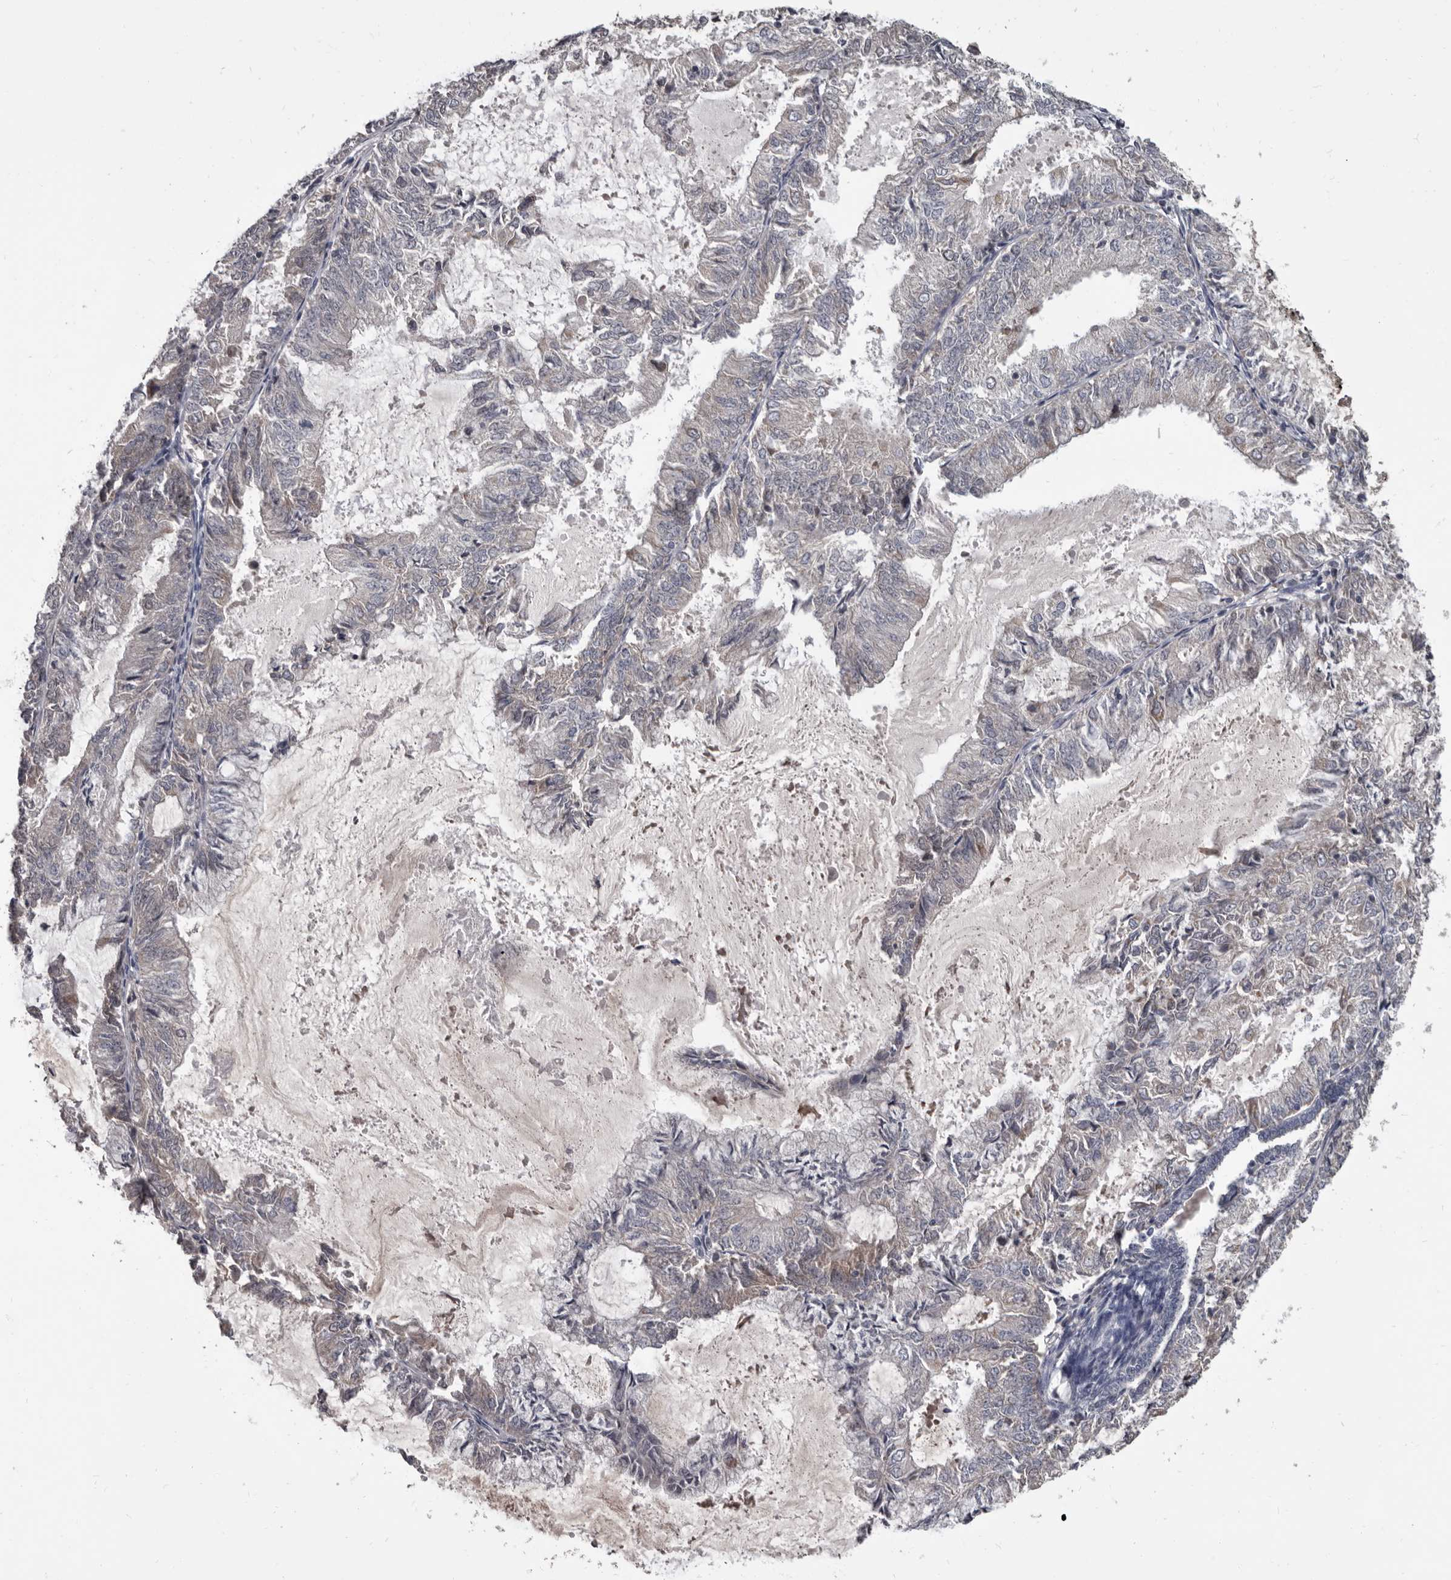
{"staining": {"intensity": "weak", "quantity": "<25%", "location": "cytoplasmic/membranous"}, "tissue": "endometrial cancer", "cell_type": "Tumor cells", "image_type": "cancer", "snomed": [{"axis": "morphology", "description": "Adenocarcinoma, NOS"}, {"axis": "topography", "description": "Endometrium"}], "caption": "DAB immunohistochemical staining of human endometrial cancer demonstrates no significant expression in tumor cells.", "gene": "ALDH5A1", "patient": {"sex": "female", "age": 57}}